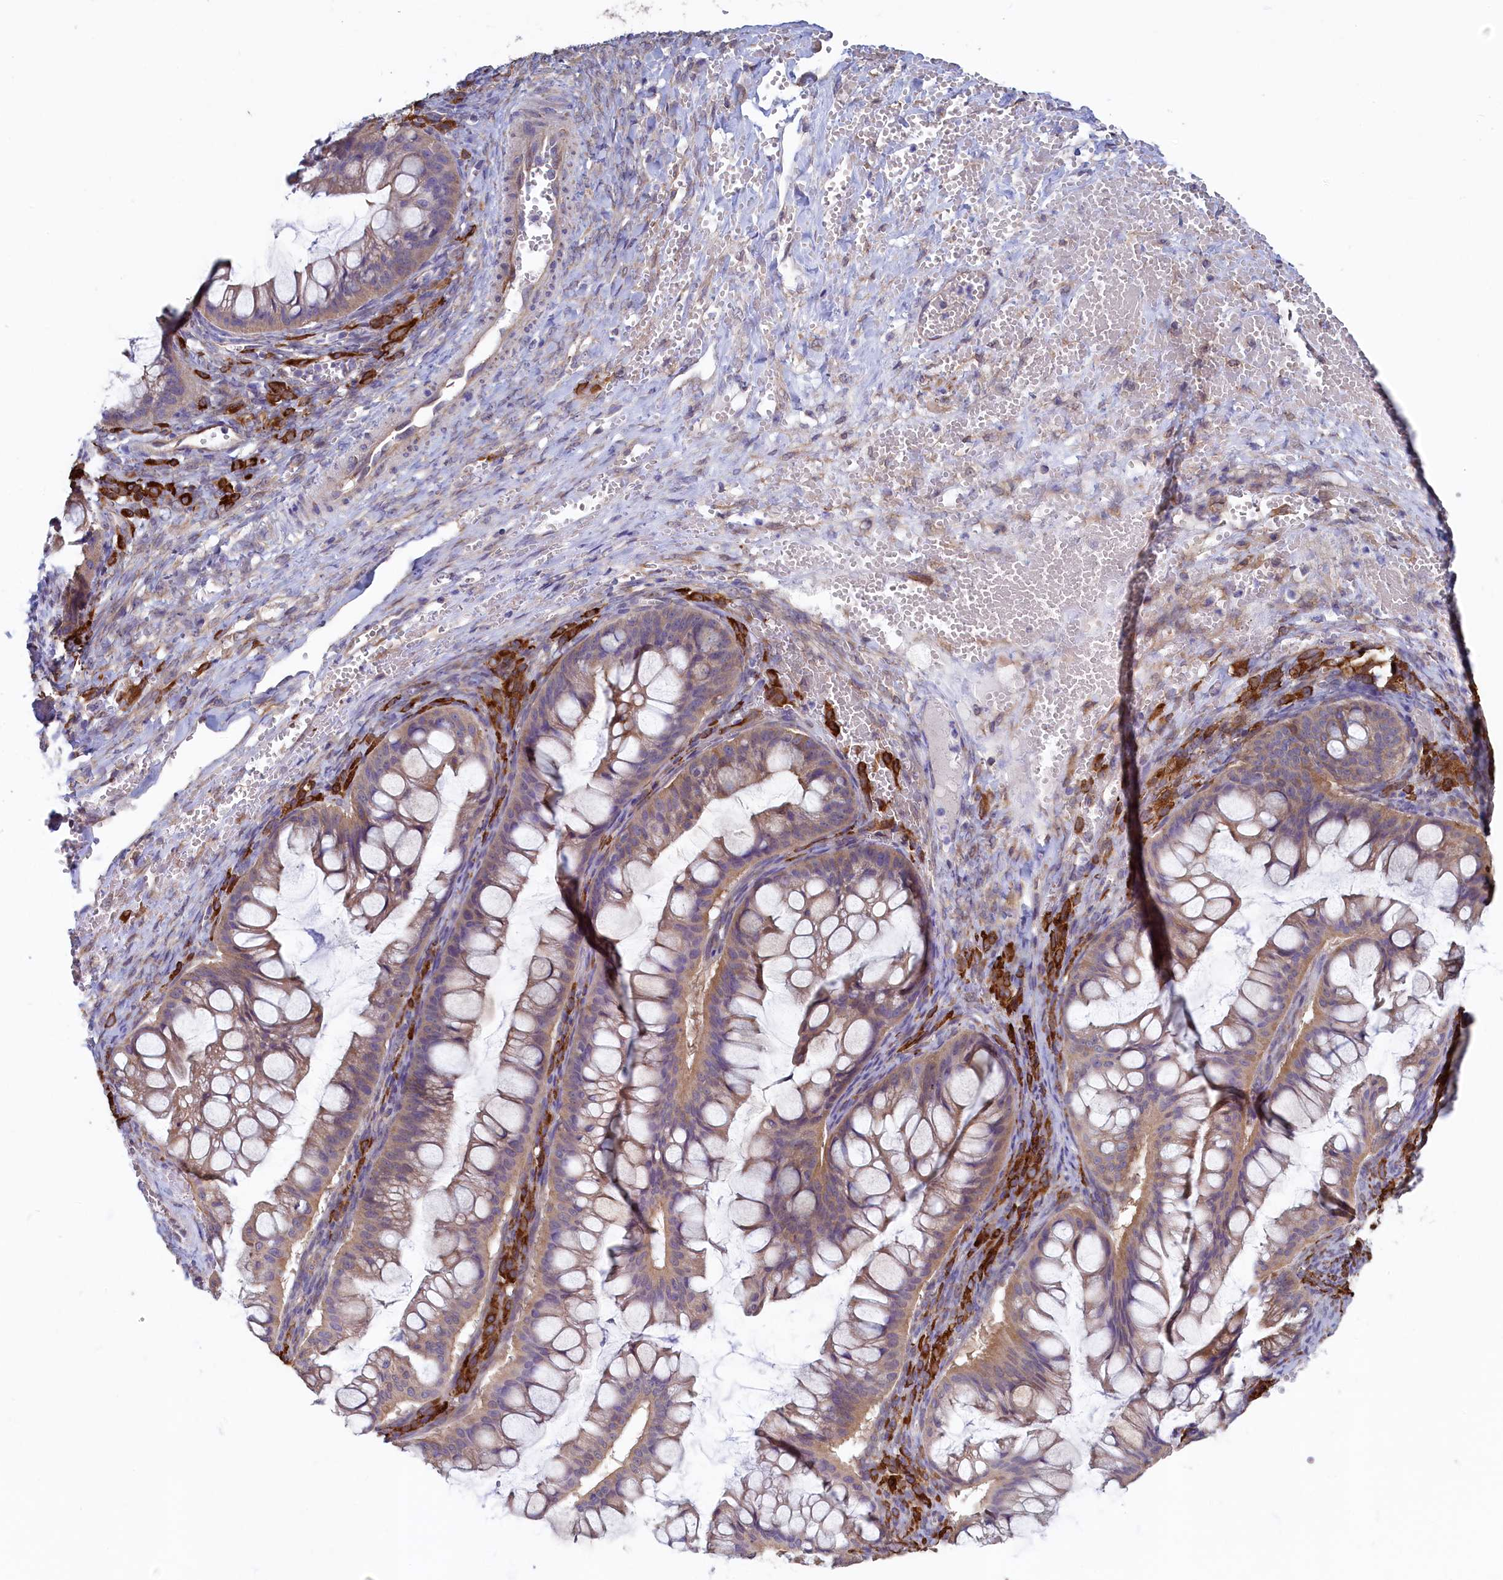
{"staining": {"intensity": "weak", "quantity": ">75%", "location": "cytoplasmic/membranous"}, "tissue": "ovarian cancer", "cell_type": "Tumor cells", "image_type": "cancer", "snomed": [{"axis": "morphology", "description": "Cystadenocarcinoma, mucinous, NOS"}, {"axis": "topography", "description": "Ovary"}], "caption": "Mucinous cystadenocarcinoma (ovarian) stained for a protein exhibits weak cytoplasmic/membranous positivity in tumor cells. Nuclei are stained in blue.", "gene": "SPATA2L", "patient": {"sex": "female", "age": 73}}